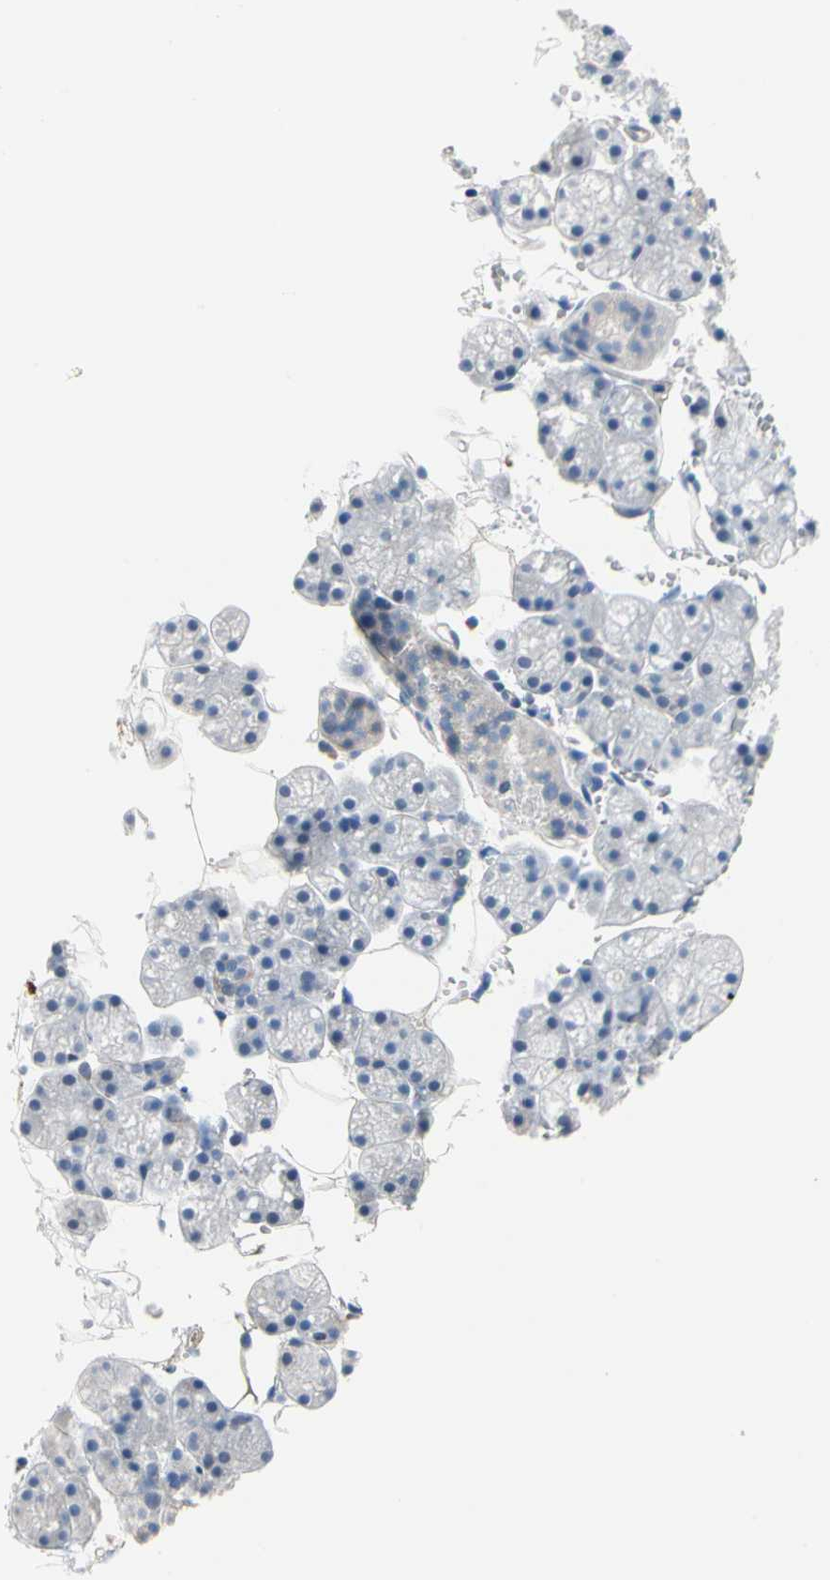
{"staining": {"intensity": "negative", "quantity": "none", "location": "none"}, "tissue": "salivary gland", "cell_type": "Glandular cells", "image_type": "normal", "snomed": [{"axis": "morphology", "description": "Normal tissue, NOS"}, {"axis": "topography", "description": "Salivary gland"}], "caption": "High power microscopy photomicrograph of an immunohistochemistry histopathology image of unremarkable salivary gland, revealing no significant expression in glandular cells.", "gene": "BBOX1", "patient": {"sex": "male", "age": 62}}